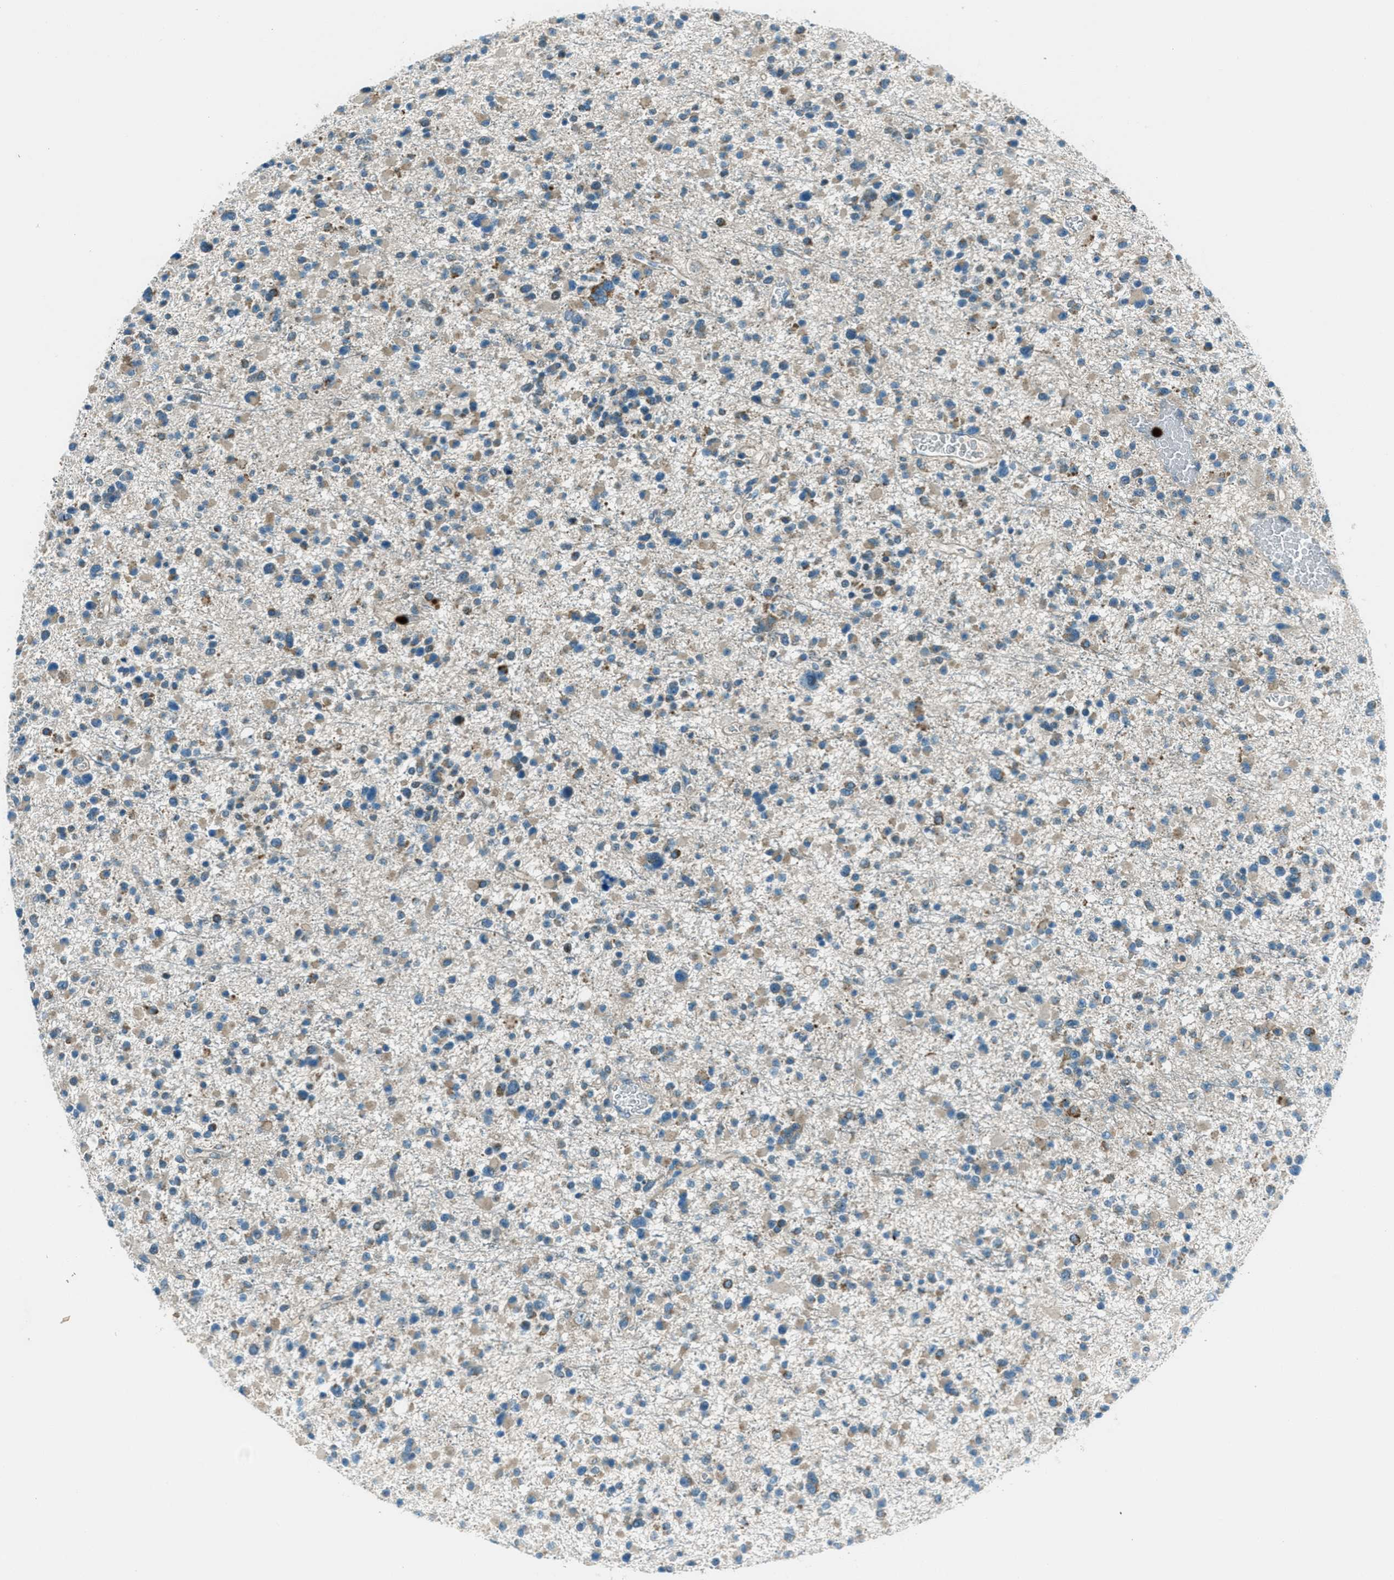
{"staining": {"intensity": "moderate", "quantity": "<25%", "location": "cytoplasmic/membranous"}, "tissue": "glioma", "cell_type": "Tumor cells", "image_type": "cancer", "snomed": [{"axis": "morphology", "description": "Glioma, malignant, Low grade"}, {"axis": "topography", "description": "Brain"}], "caption": "Approximately <25% of tumor cells in malignant glioma (low-grade) exhibit moderate cytoplasmic/membranous protein positivity as visualized by brown immunohistochemical staining.", "gene": "FAR1", "patient": {"sex": "female", "age": 22}}